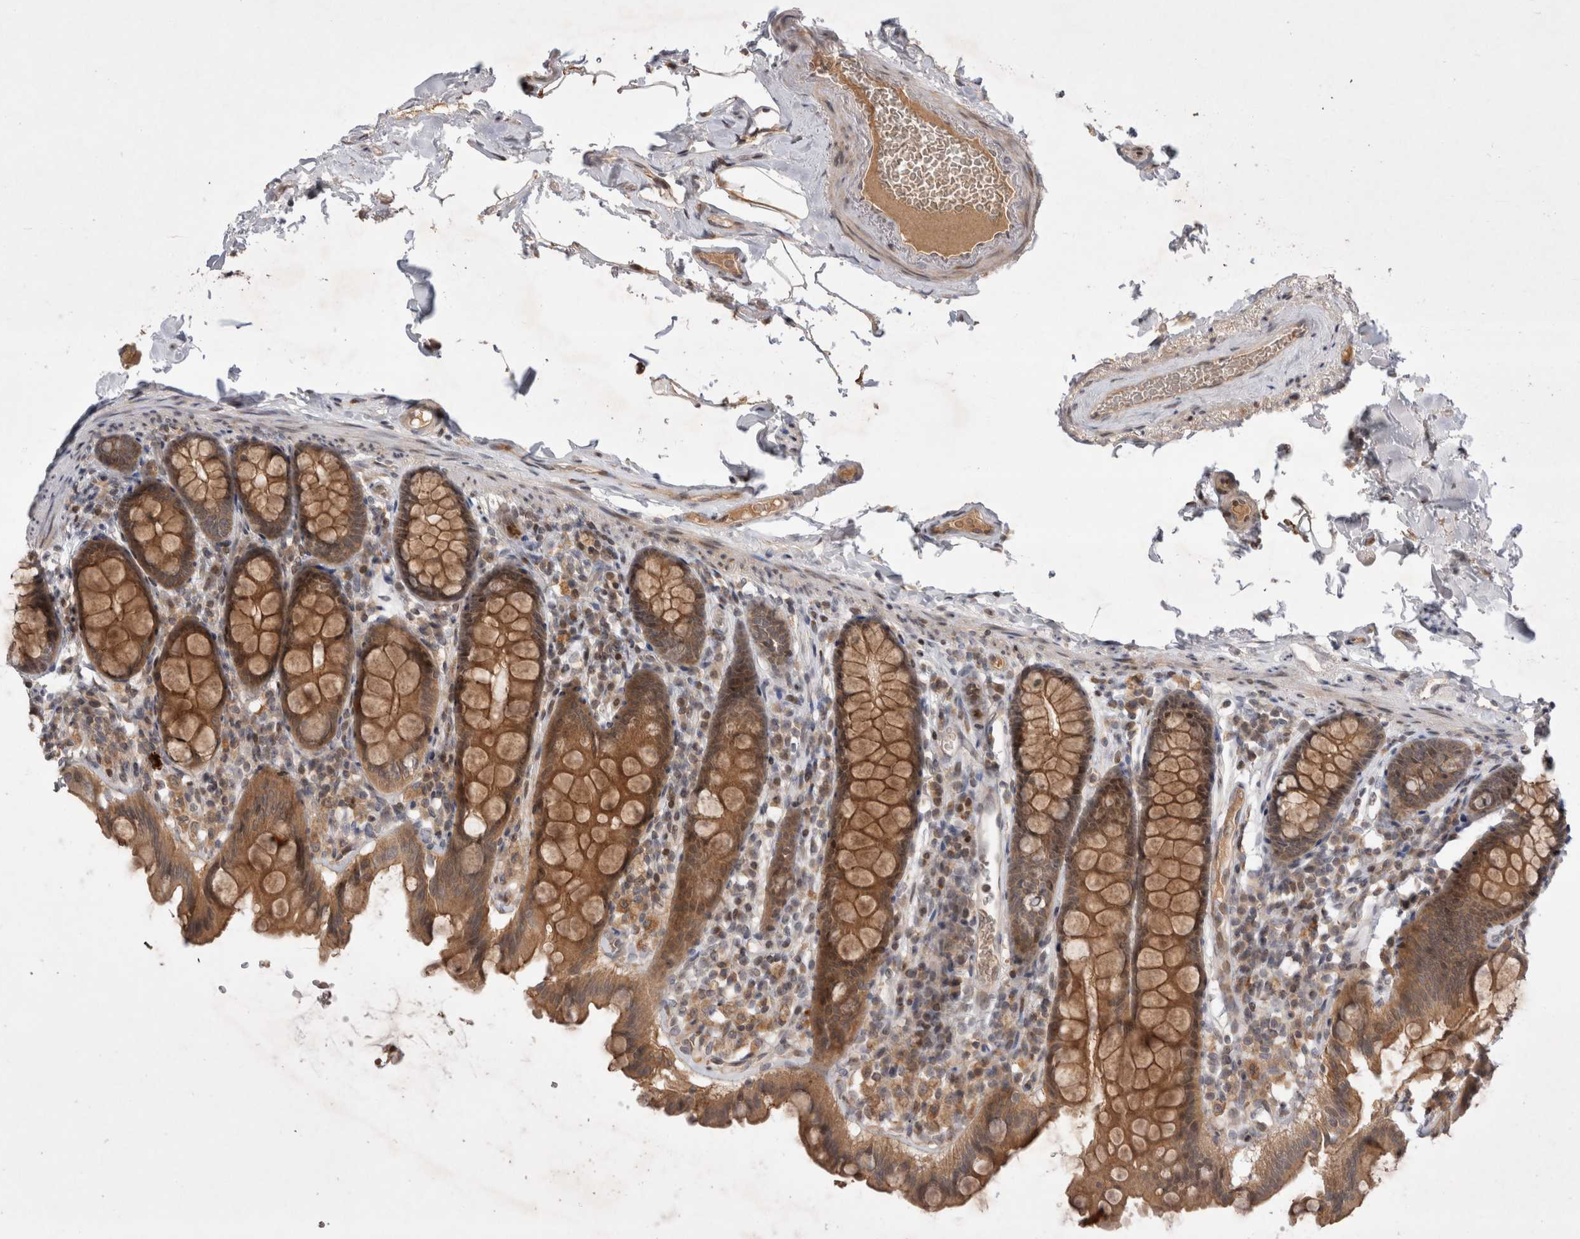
{"staining": {"intensity": "weak", "quantity": ">75%", "location": "cytoplasmic/membranous"}, "tissue": "colon", "cell_type": "Endothelial cells", "image_type": "normal", "snomed": [{"axis": "morphology", "description": "Normal tissue, NOS"}, {"axis": "topography", "description": "Colon"}, {"axis": "topography", "description": "Peripheral nerve tissue"}], "caption": "Immunohistochemistry of normal human colon shows low levels of weak cytoplasmic/membranous staining in about >75% of endothelial cells.", "gene": "PLEKHM1", "patient": {"sex": "female", "age": 61}}